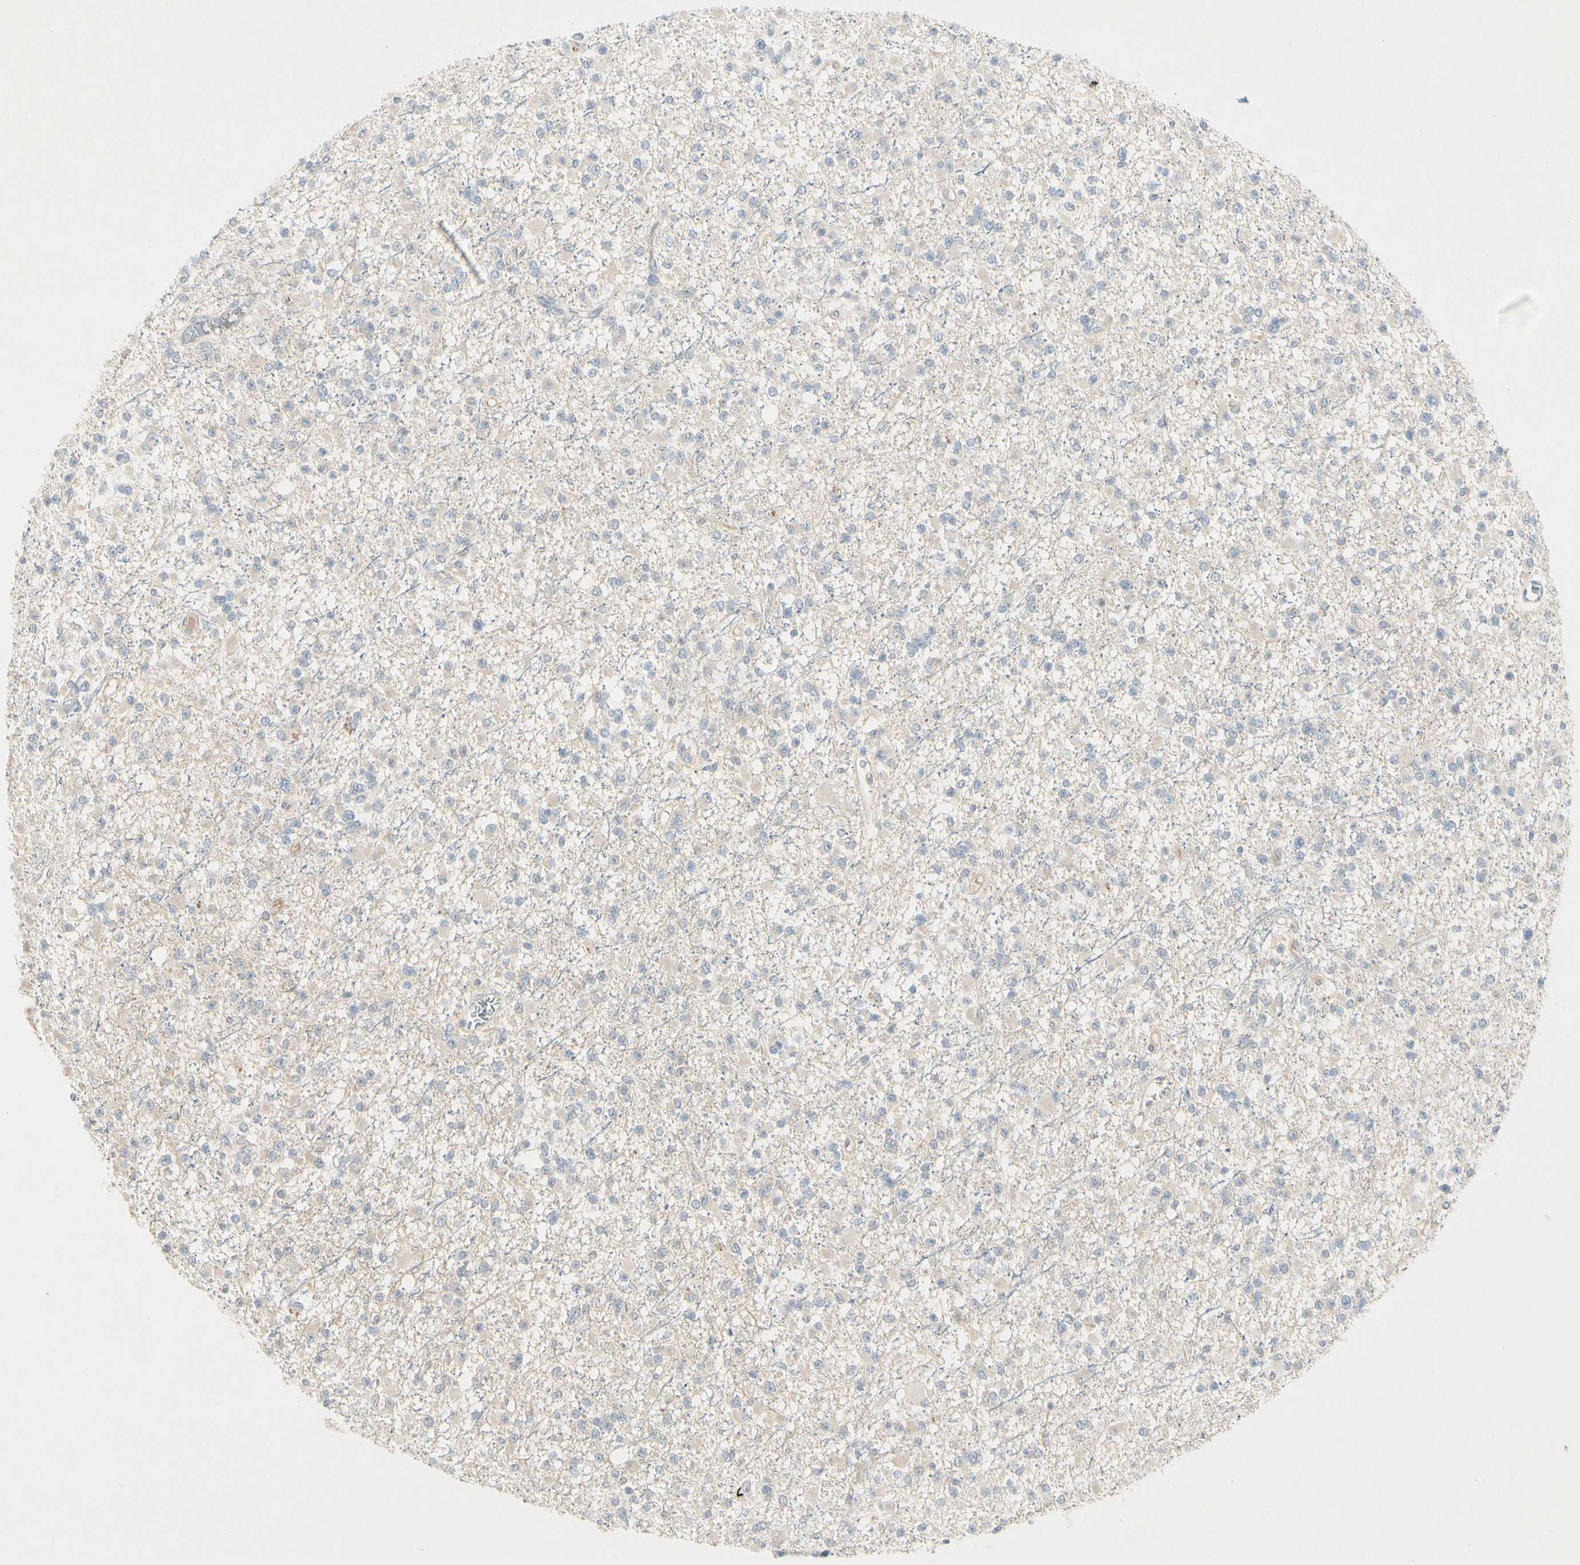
{"staining": {"intensity": "negative", "quantity": "none", "location": "none"}, "tissue": "glioma", "cell_type": "Tumor cells", "image_type": "cancer", "snomed": [{"axis": "morphology", "description": "Glioma, malignant, Low grade"}, {"axis": "topography", "description": "Brain"}], "caption": "IHC of human malignant glioma (low-grade) demonstrates no expression in tumor cells.", "gene": "PRSS21", "patient": {"sex": "female", "age": 22}}